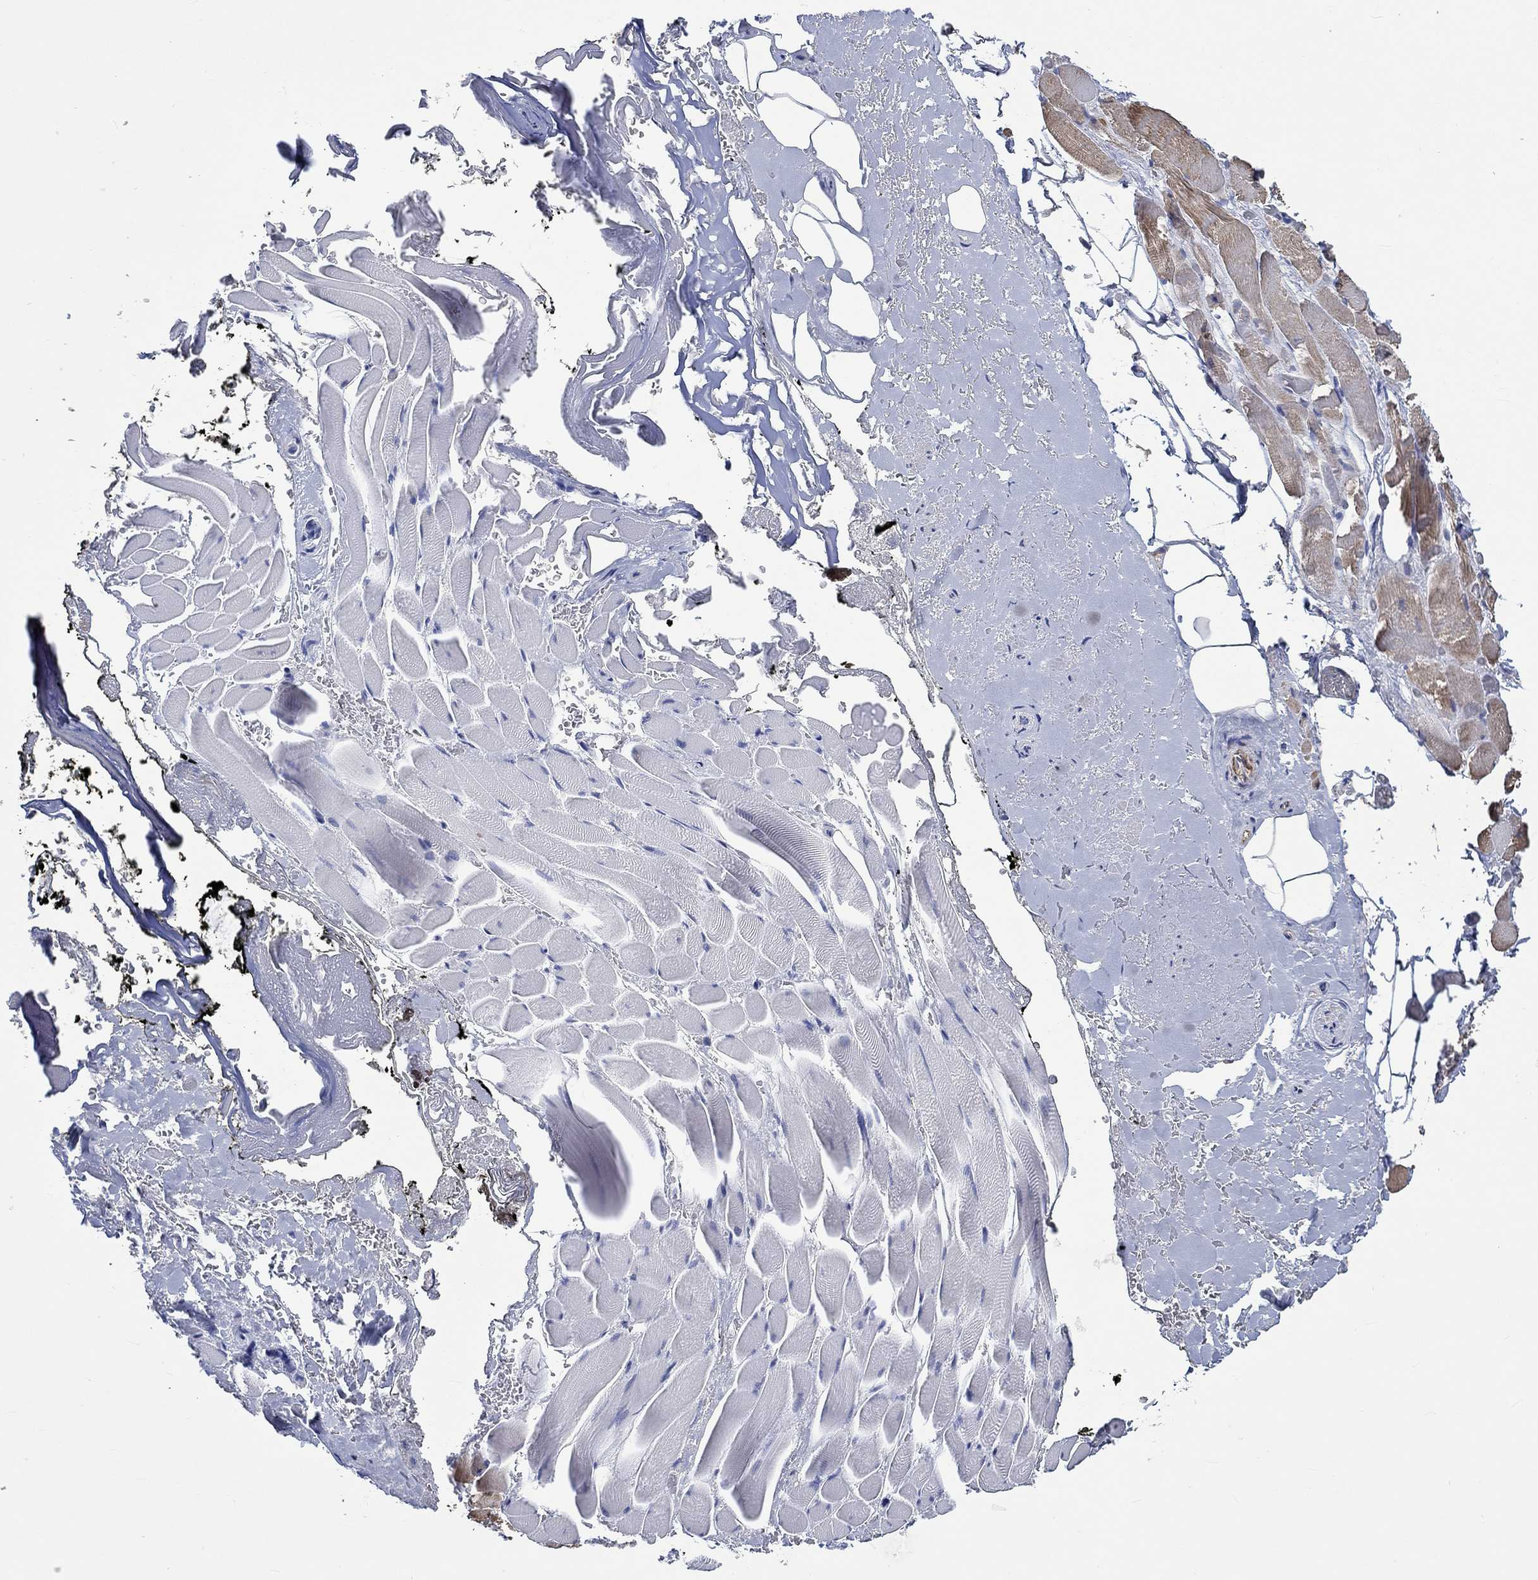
{"staining": {"intensity": "negative", "quantity": "none", "location": "none"}, "tissue": "adipose tissue", "cell_type": "Adipocytes", "image_type": "normal", "snomed": [{"axis": "morphology", "description": "Normal tissue, NOS"}, {"axis": "topography", "description": "Anal"}, {"axis": "topography", "description": "Peripheral nerve tissue"}], "caption": "This photomicrograph is of normal adipose tissue stained with immunohistochemistry to label a protein in brown with the nuclei are counter-stained blue. There is no positivity in adipocytes.", "gene": "TNFAIP8L3", "patient": {"sex": "male", "age": 53}}